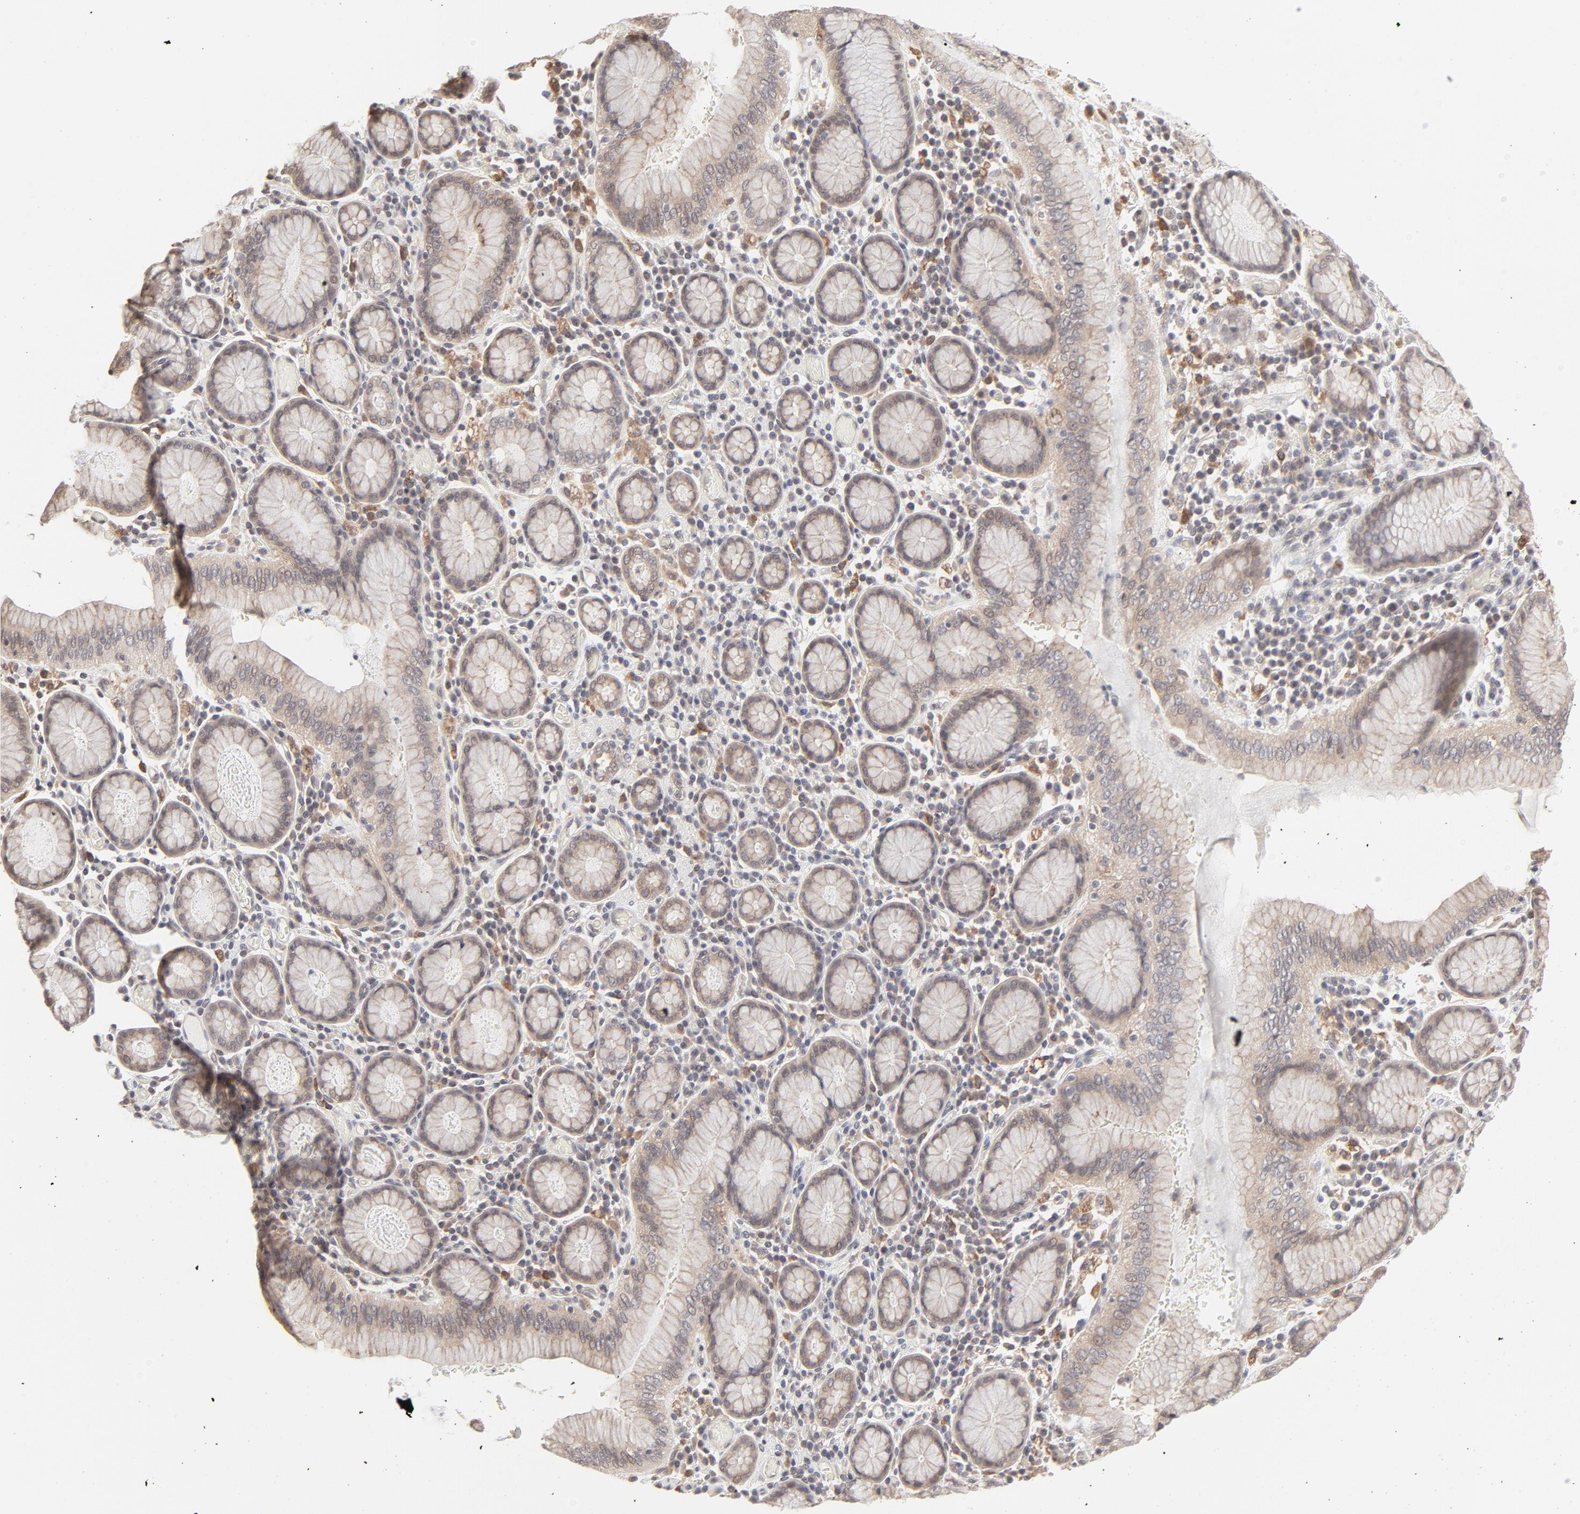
{"staining": {"intensity": "weak", "quantity": "25%-75%", "location": "cytoplasmic/membranous"}, "tissue": "stomach cancer", "cell_type": "Tumor cells", "image_type": "cancer", "snomed": [{"axis": "morphology", "description": "Adenocarcinoma, NOS"}, {"axis": "topography", "description": "Stomach, lower"}], "caption": "Tumor cells display low levels of weak cytoplasmic/membranous expression in approximately 25%-75% of cells in human stomach cancer (adenocarcinoma). Nuclei are stained in blue.", "gene": "RAB5C", "patient": {"sex": "male", "age": 88}}